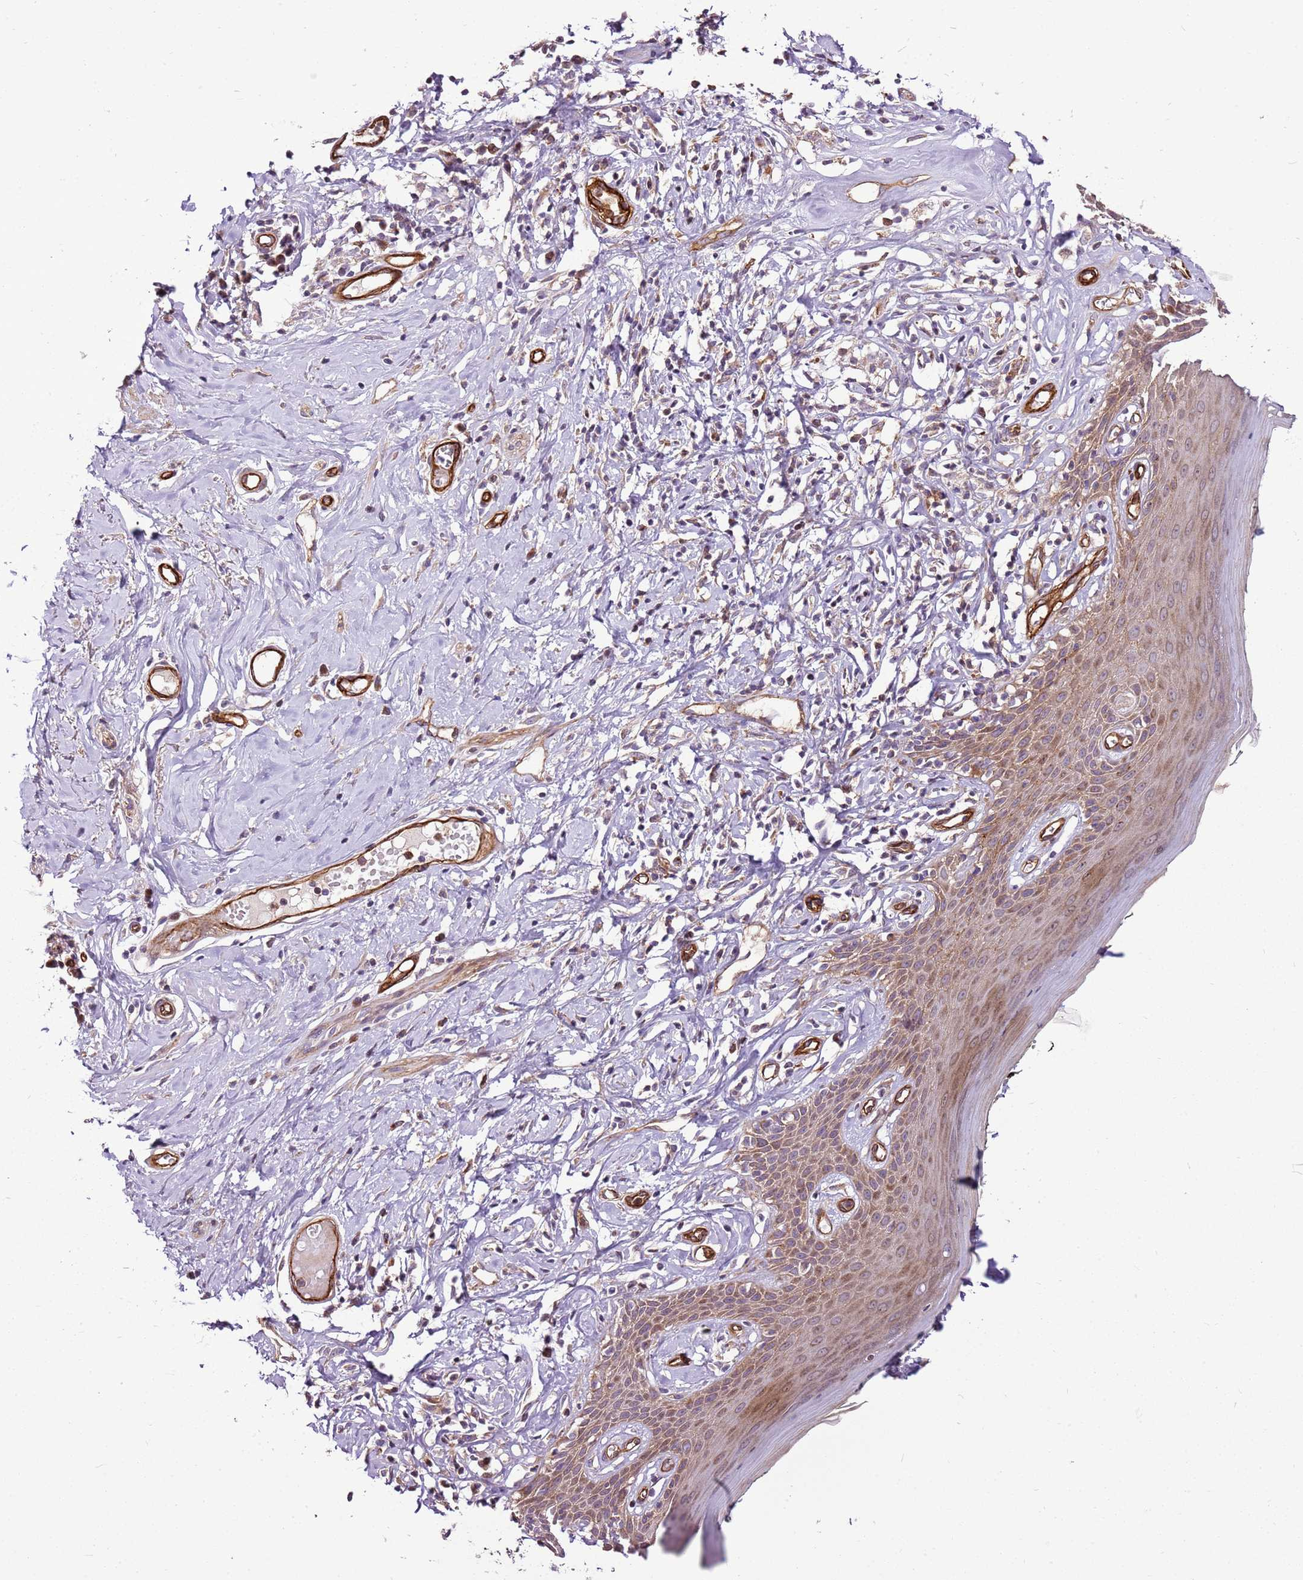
{"staining": {"intensity": "moderate", "quantity": ">75%", "location": "cytoplasmic/membranous"}, "tissue": "skin", "cell_type": "Epidermal cells", "image_type": "normal", "snomed": [{"axis": "morphology", "description": "Normal tissue, NOS"}, {"axis": "morphology", "description": "Inflammation, NOS"}, {"axis": "topography", "description": "Vulva"}], "caption": "Protein expression analysis of normal skin shows moderate cytoplasmic/membranous positivity in about >75% of epidermal cells. (DAB (3,3'-diaminobenzidine) IHC, brown staining for protein, blue staining for nuclei).", "gene": "ZNF827", "patient": {"sex": "female", "age": 84}}